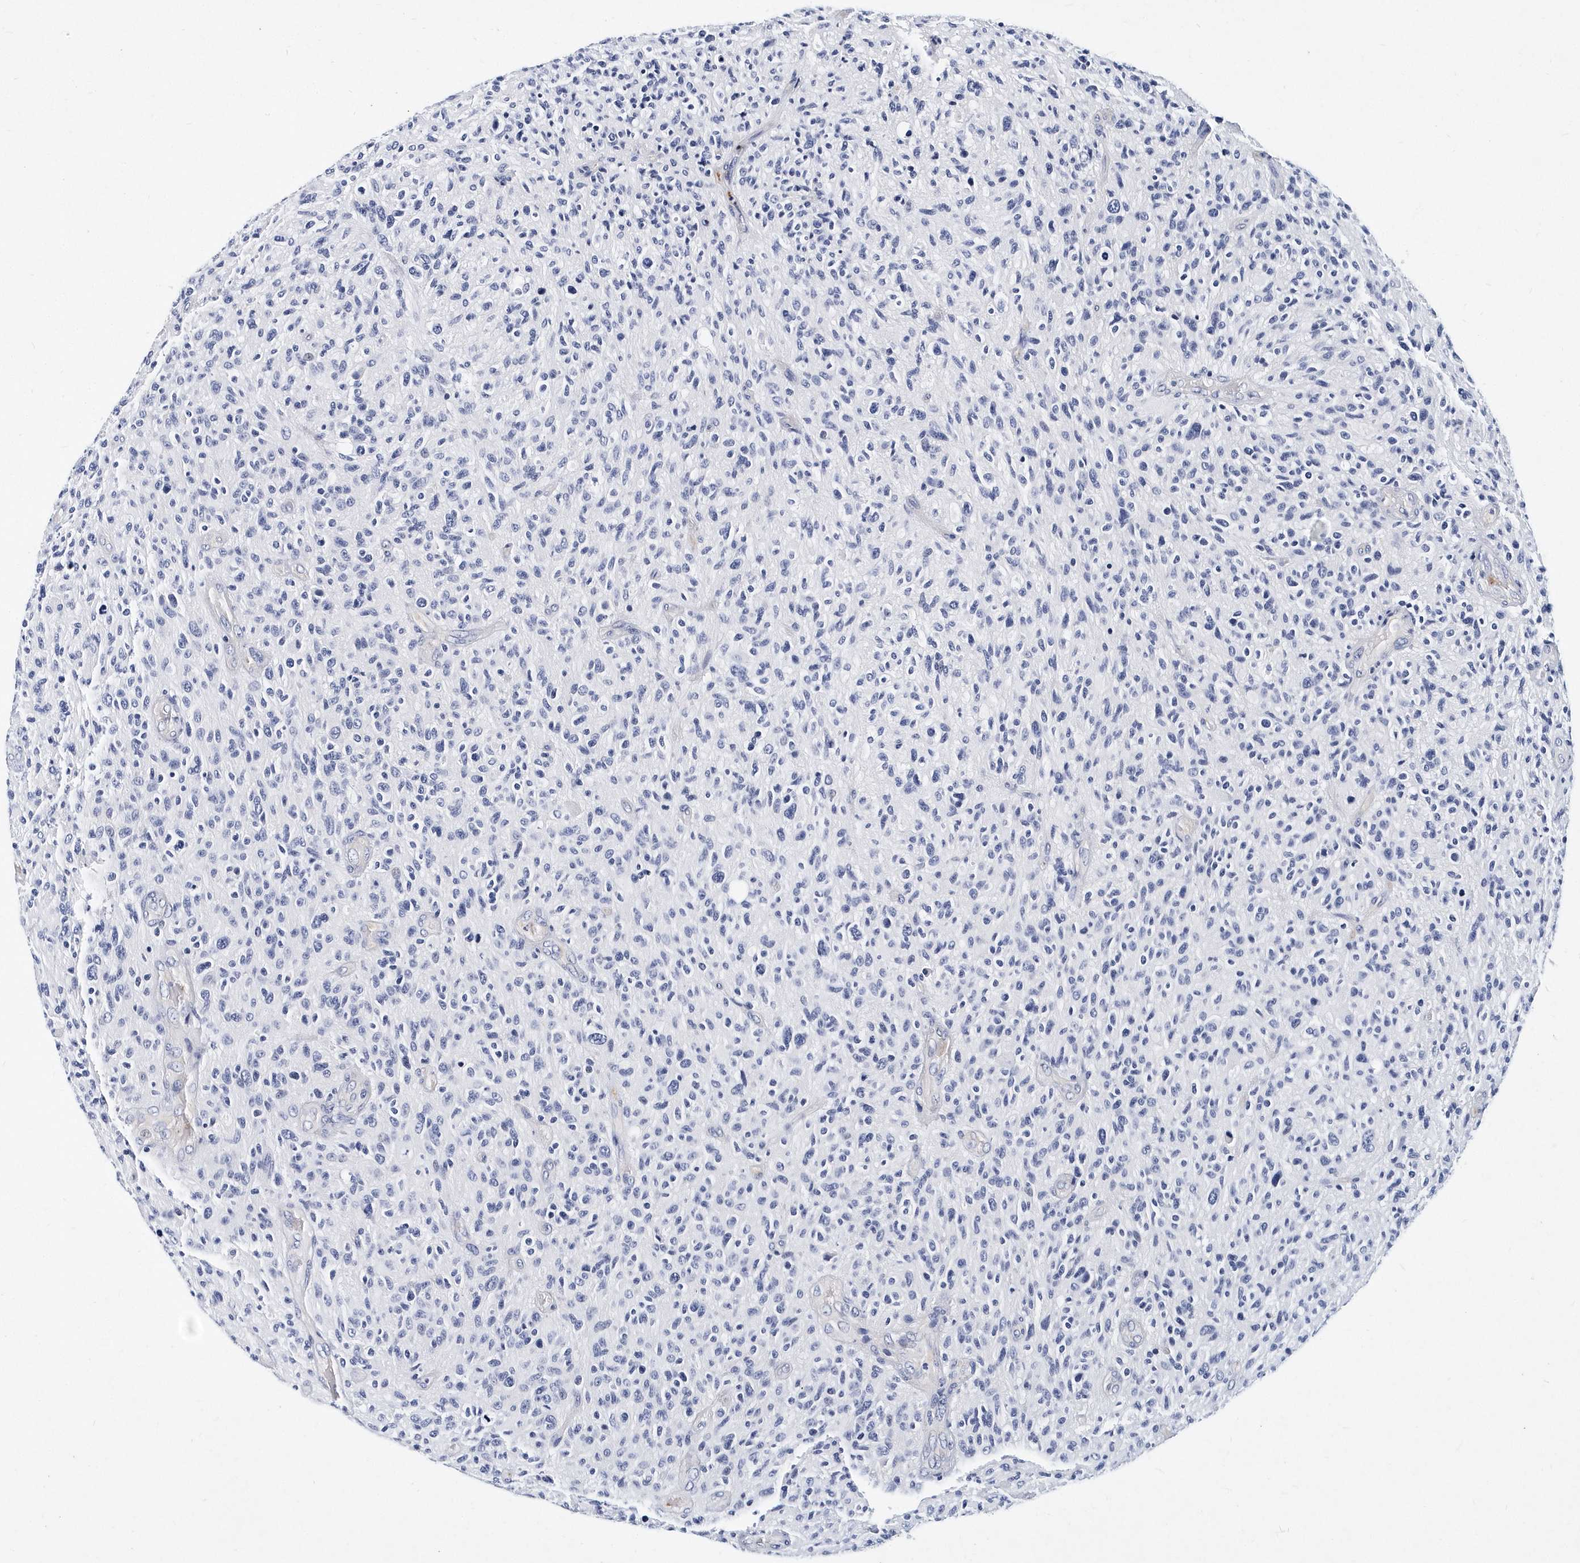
{"staining": {"intensity": "negative", "quantity": "none", "location": "none"}, "tissue": "glioma", "cell_type": "Tumor cells", "image_type": "cancer", "snomed": [{"axis": "morphology", "description": "Glioma, malignant, High grade"}, {"axis": "topography", "description": "Brain"}], "caption": "IHC histopathology image of neoplastic tissue: human glioma stained with DAB (3,3'-diaminobenzidine) exhibits no significant protein staining in tumor cells.", "gene": "ITGA2B", "patient": {"sex": "male", "age": 47}}